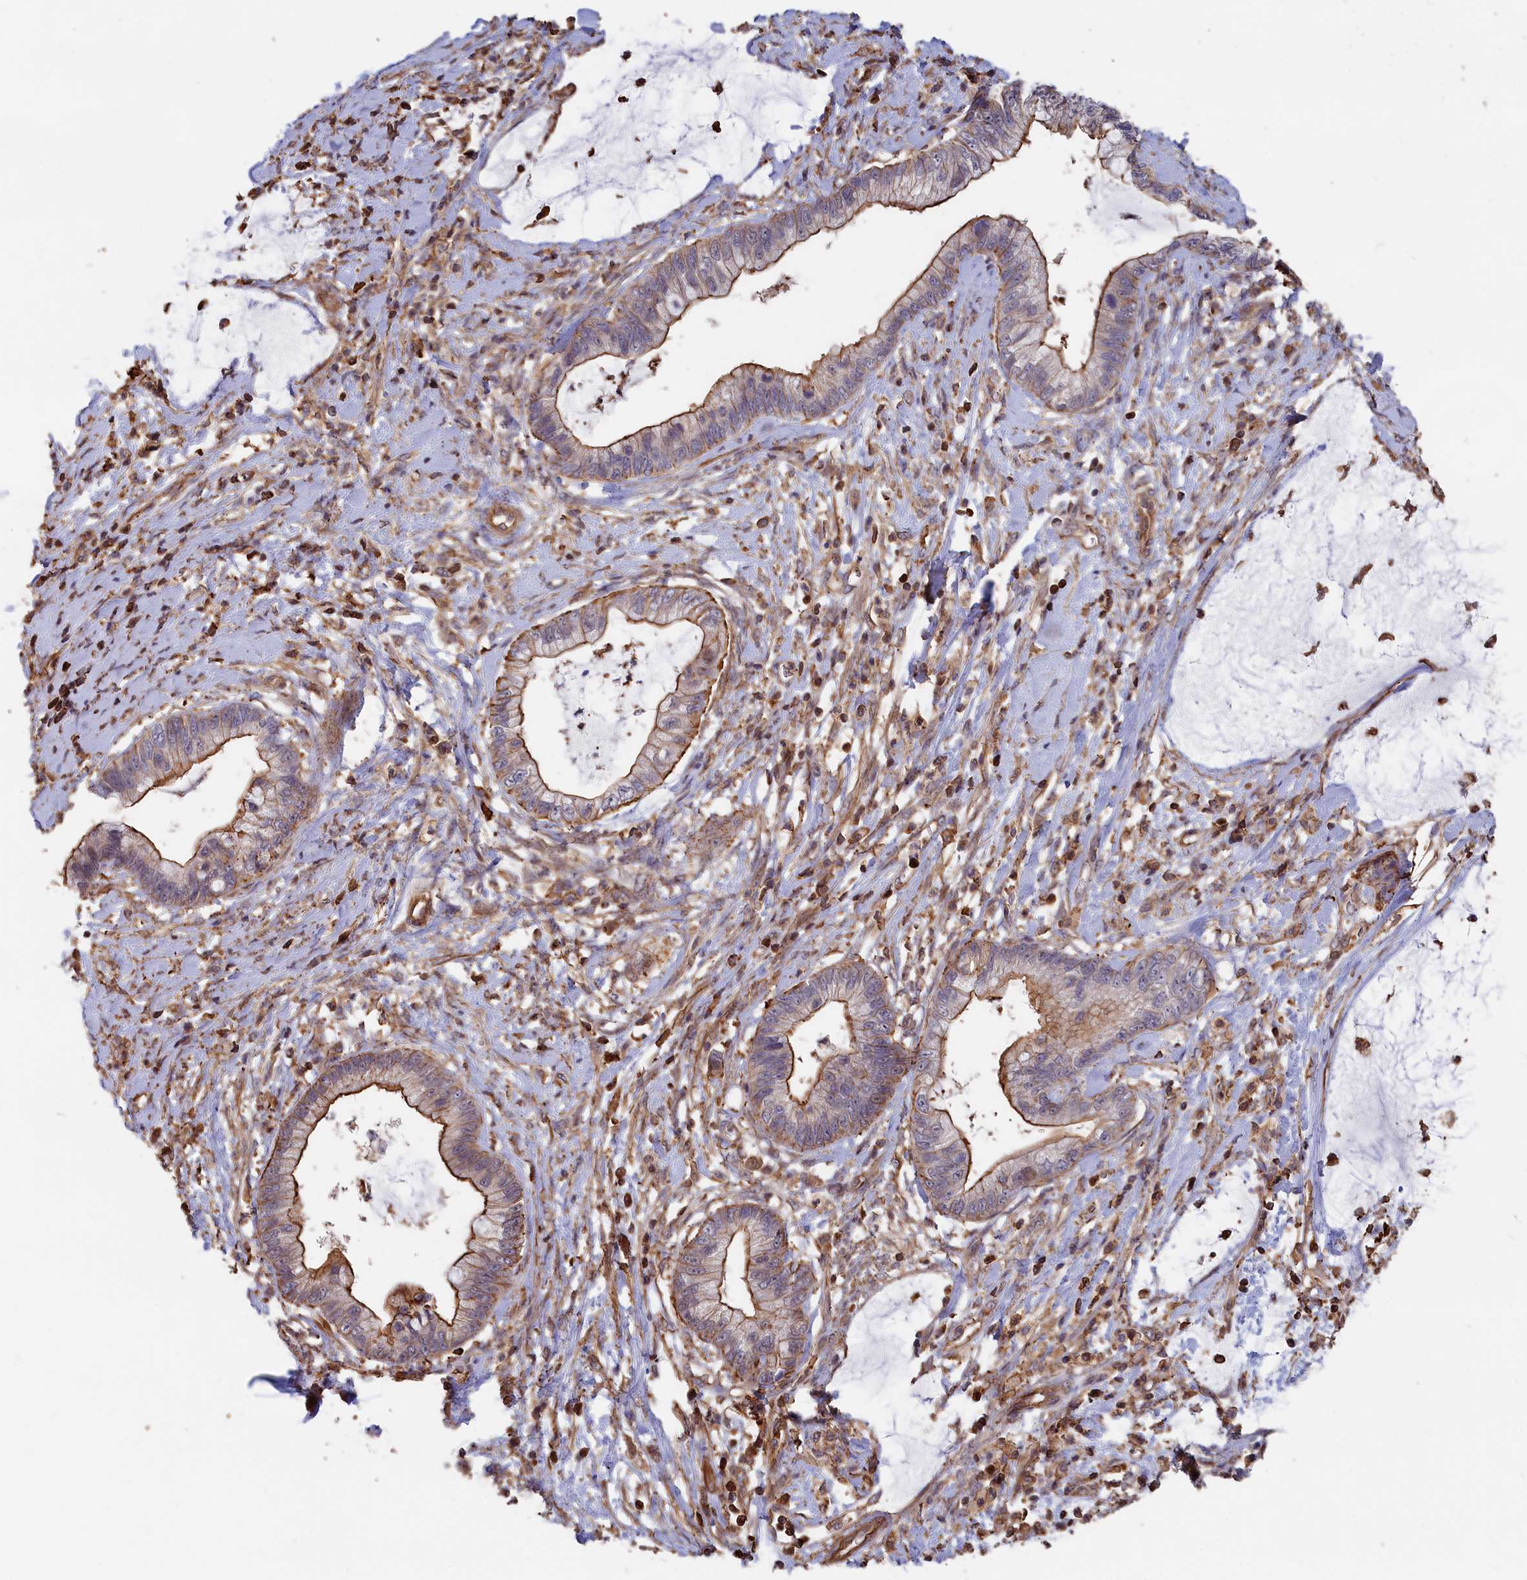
{"staining": {"intensity": "moderate", "quantity": "25%-75%", "location": "cytoplasmic/membranous"}, "tissue": "cervical cancer", "cell_type": "Tumor cells", "image_type": "cancer", "snomed": [{"axis": "morphology", "description": "Adenocarcinoma, NOS"}, {"axis": "topography", "description": "Cervix"}], "caption": "Immunohistochemistry (IHC) of cervical cancer (adenocarcinoma) shows medium levels of moderate cytoplasmic/membranous staining in approximately 25%-75% of tumor cells.", "gene": "ANKRD27", "patient": {"sex": "female", "age": 44}}